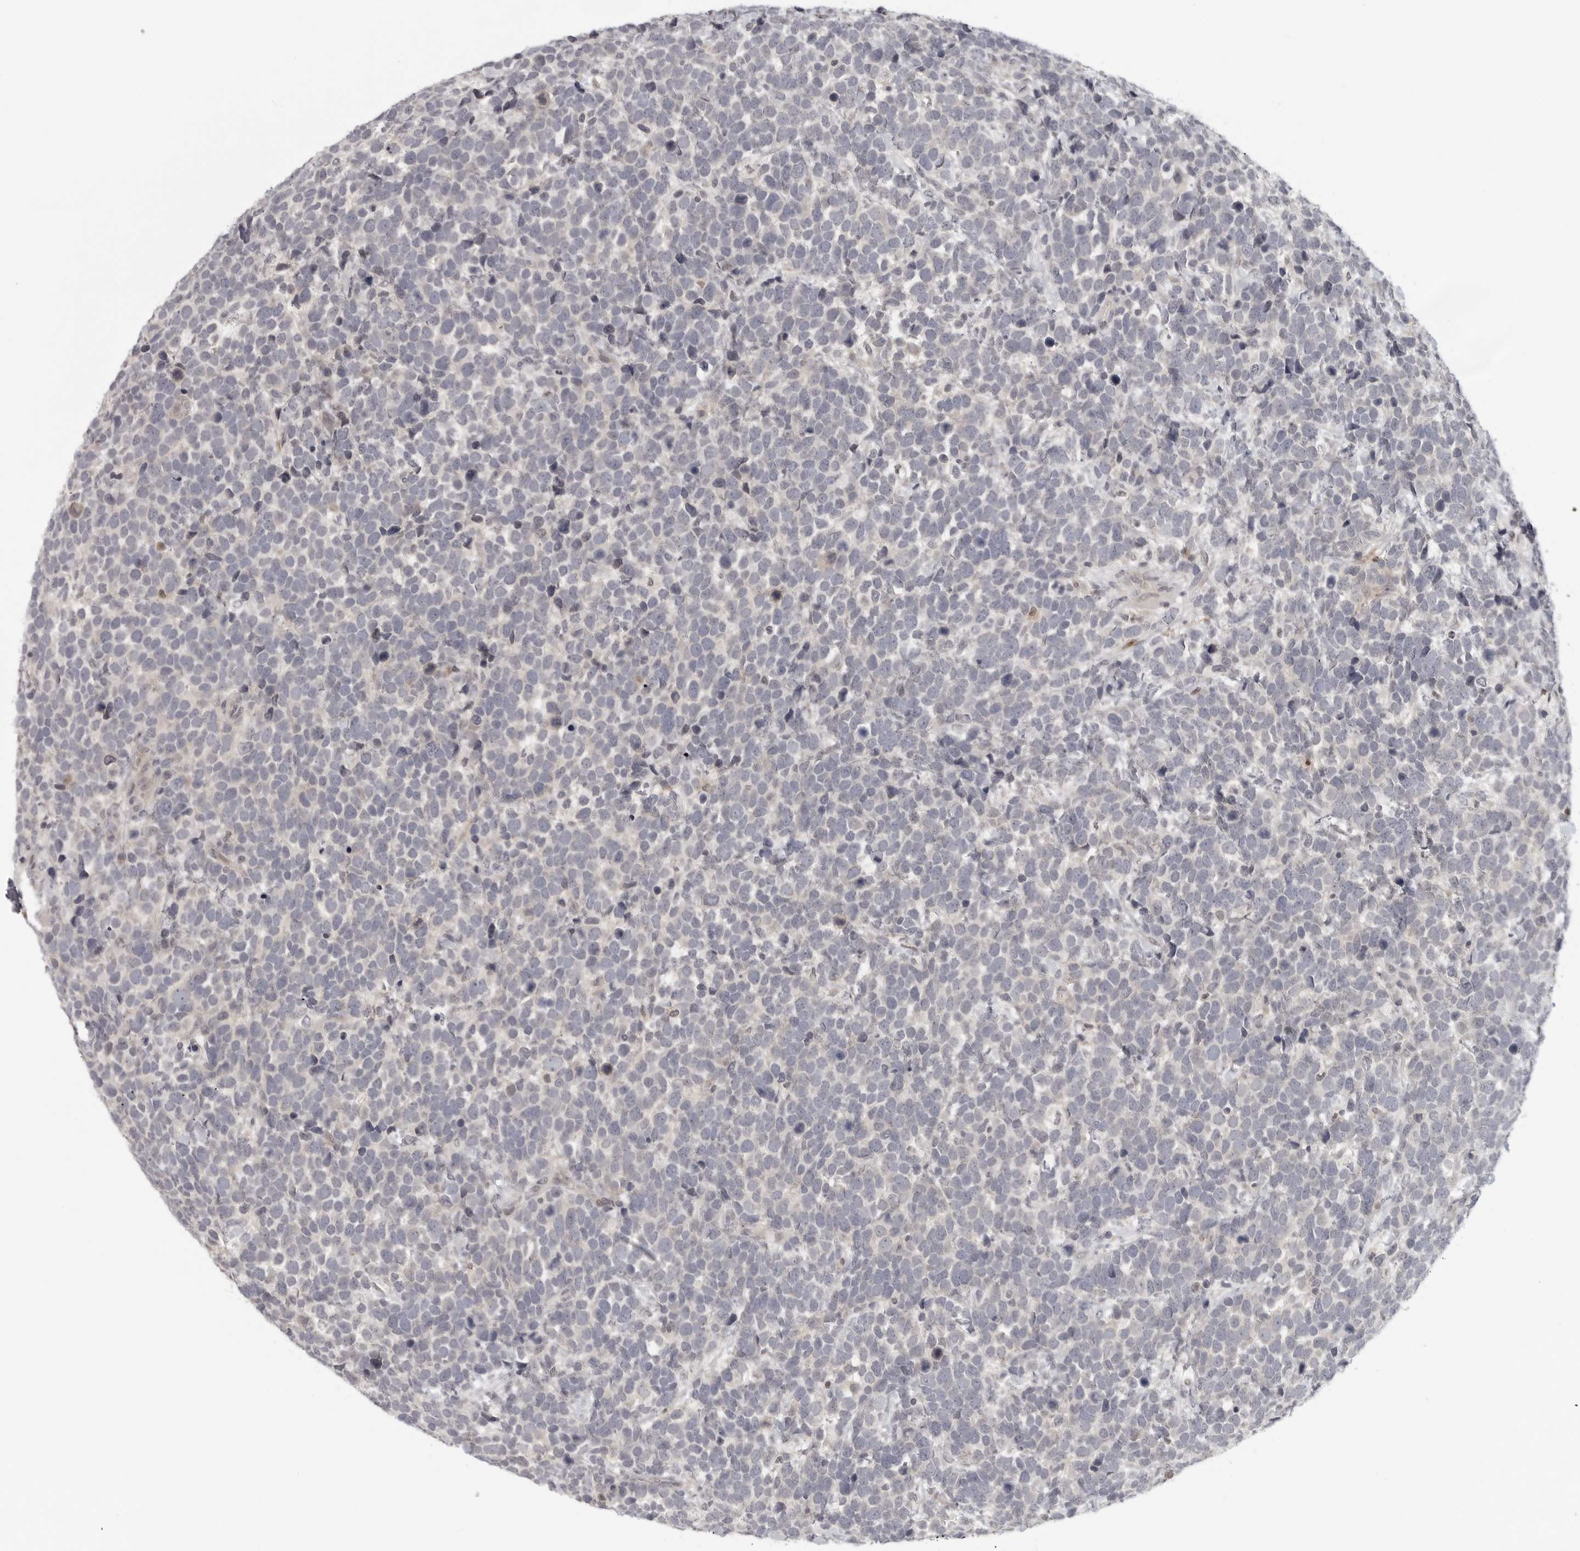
{"staining": {"intensity": "negative", "quantity": "none", "location": "none"}, "tissue": "urothelial cancer", "cell_type": "Tumor cells", "image_type": "cancer", "snomed": [{"axis": "morphology", "description": "Urothelial carcinoma, High grade"}, {"axis": "topography", "description": "Urinary bladder"}], "caption": "High magnification brightfield microscopy of urothelial cancer stained with DAB (brown) and counterstained with hematoxylin (blue): tumor cells show no significant staining.", "gene": "CTIF", "patient": {"sex": "female", "age": 82}}